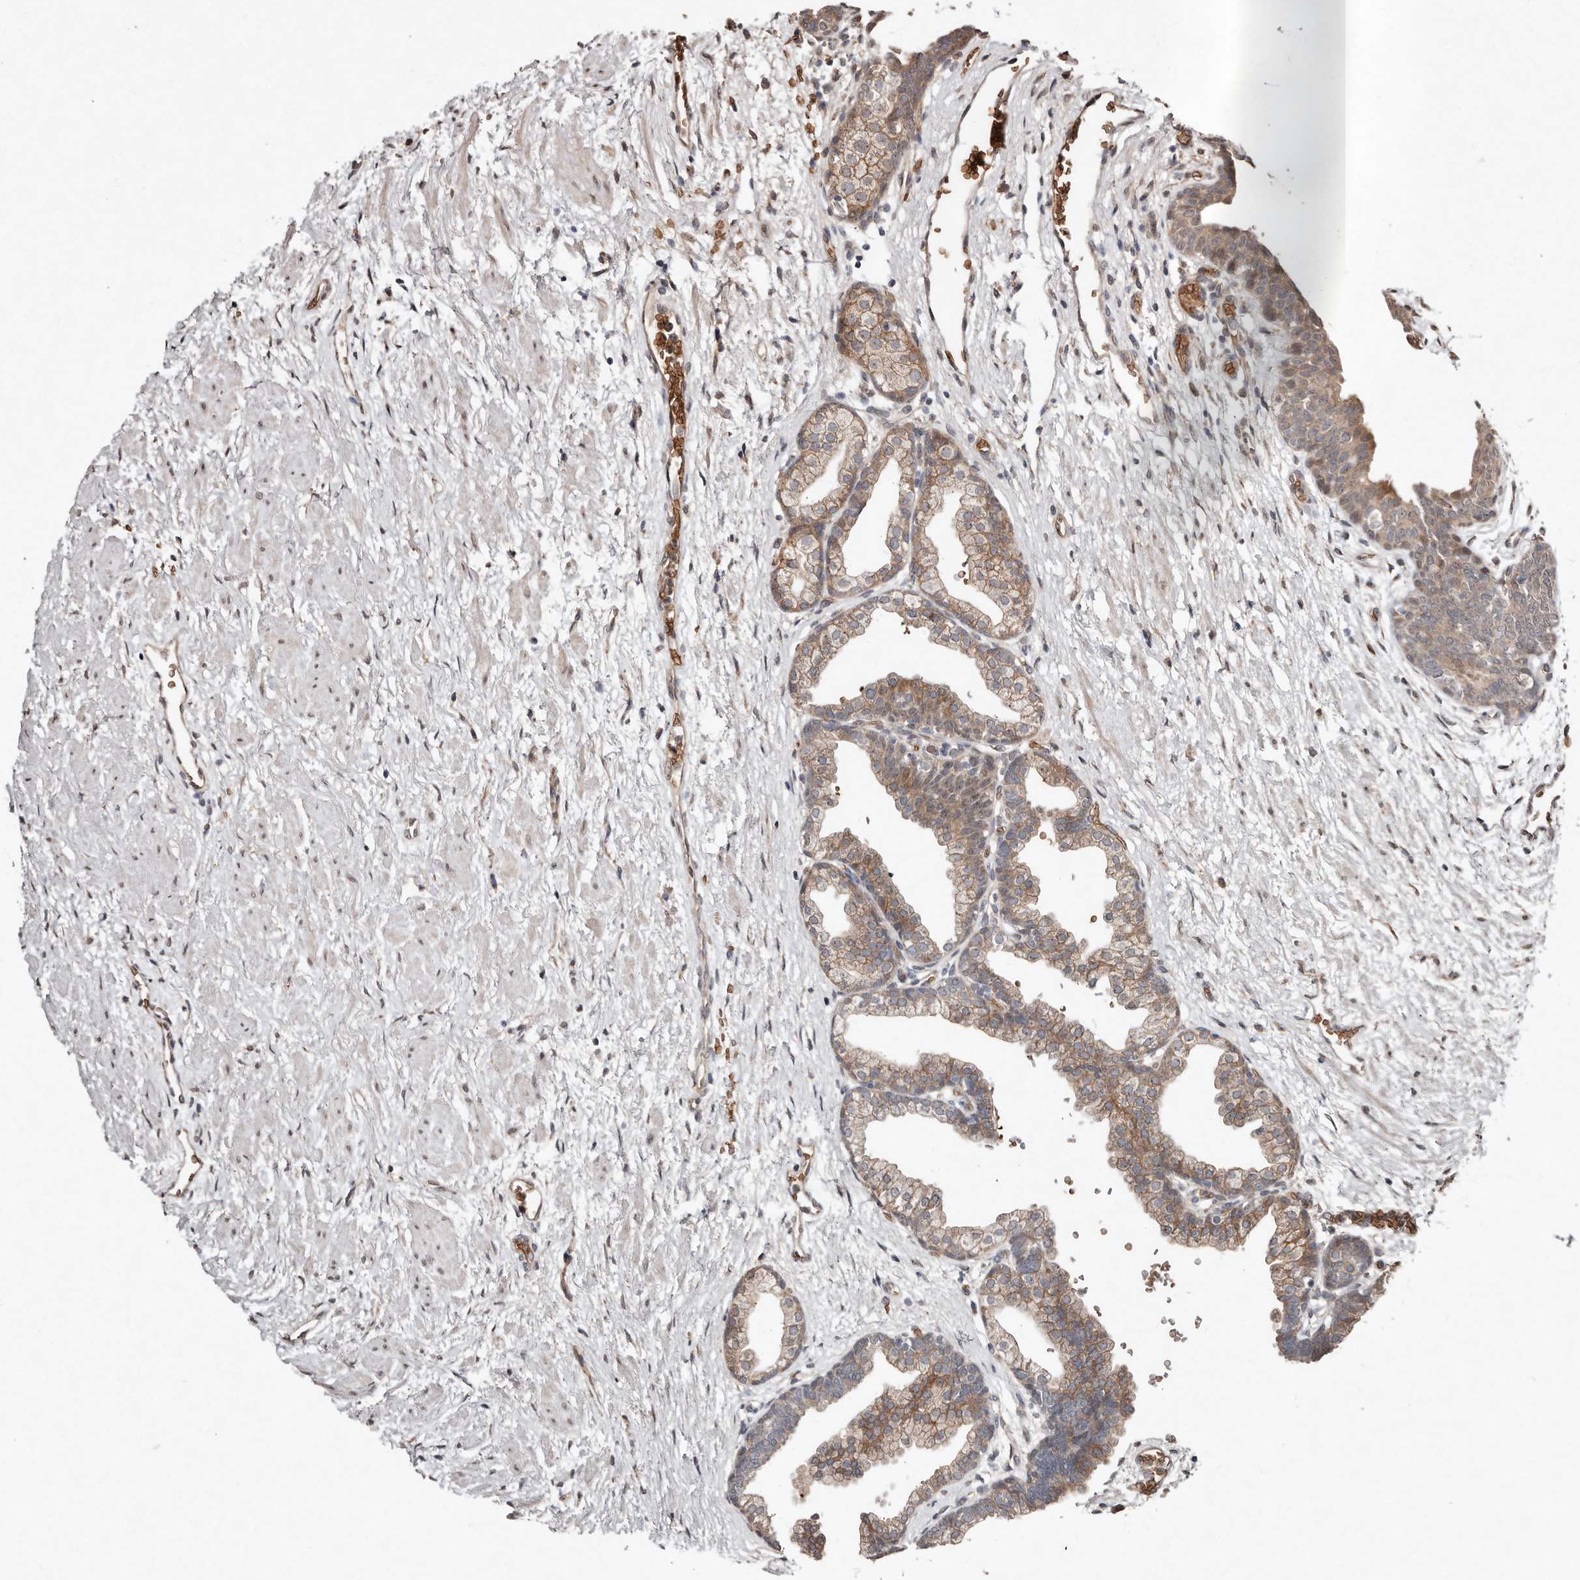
{"staining": {"intensity": "moderate", "quantity": ">75%", "location": "cytoplasmic/membranous"}, "tissue": "prostate", "cell_type": "Glandular cells", "image_type": "normal", "snomed": [{"axis": "morphology", "description": "Normal tissue, NOS"}, {"axis": "topography", "description": "Prostate"}], "caption": "There is medium levels of moderate cytoplasmic/membranous positivity in glandular cells of benign prostate, as demonstrated by immunohistochemical staining (brown color).", "gene": "DIP2C", "patient": {"sex": "male", "age": 48}}